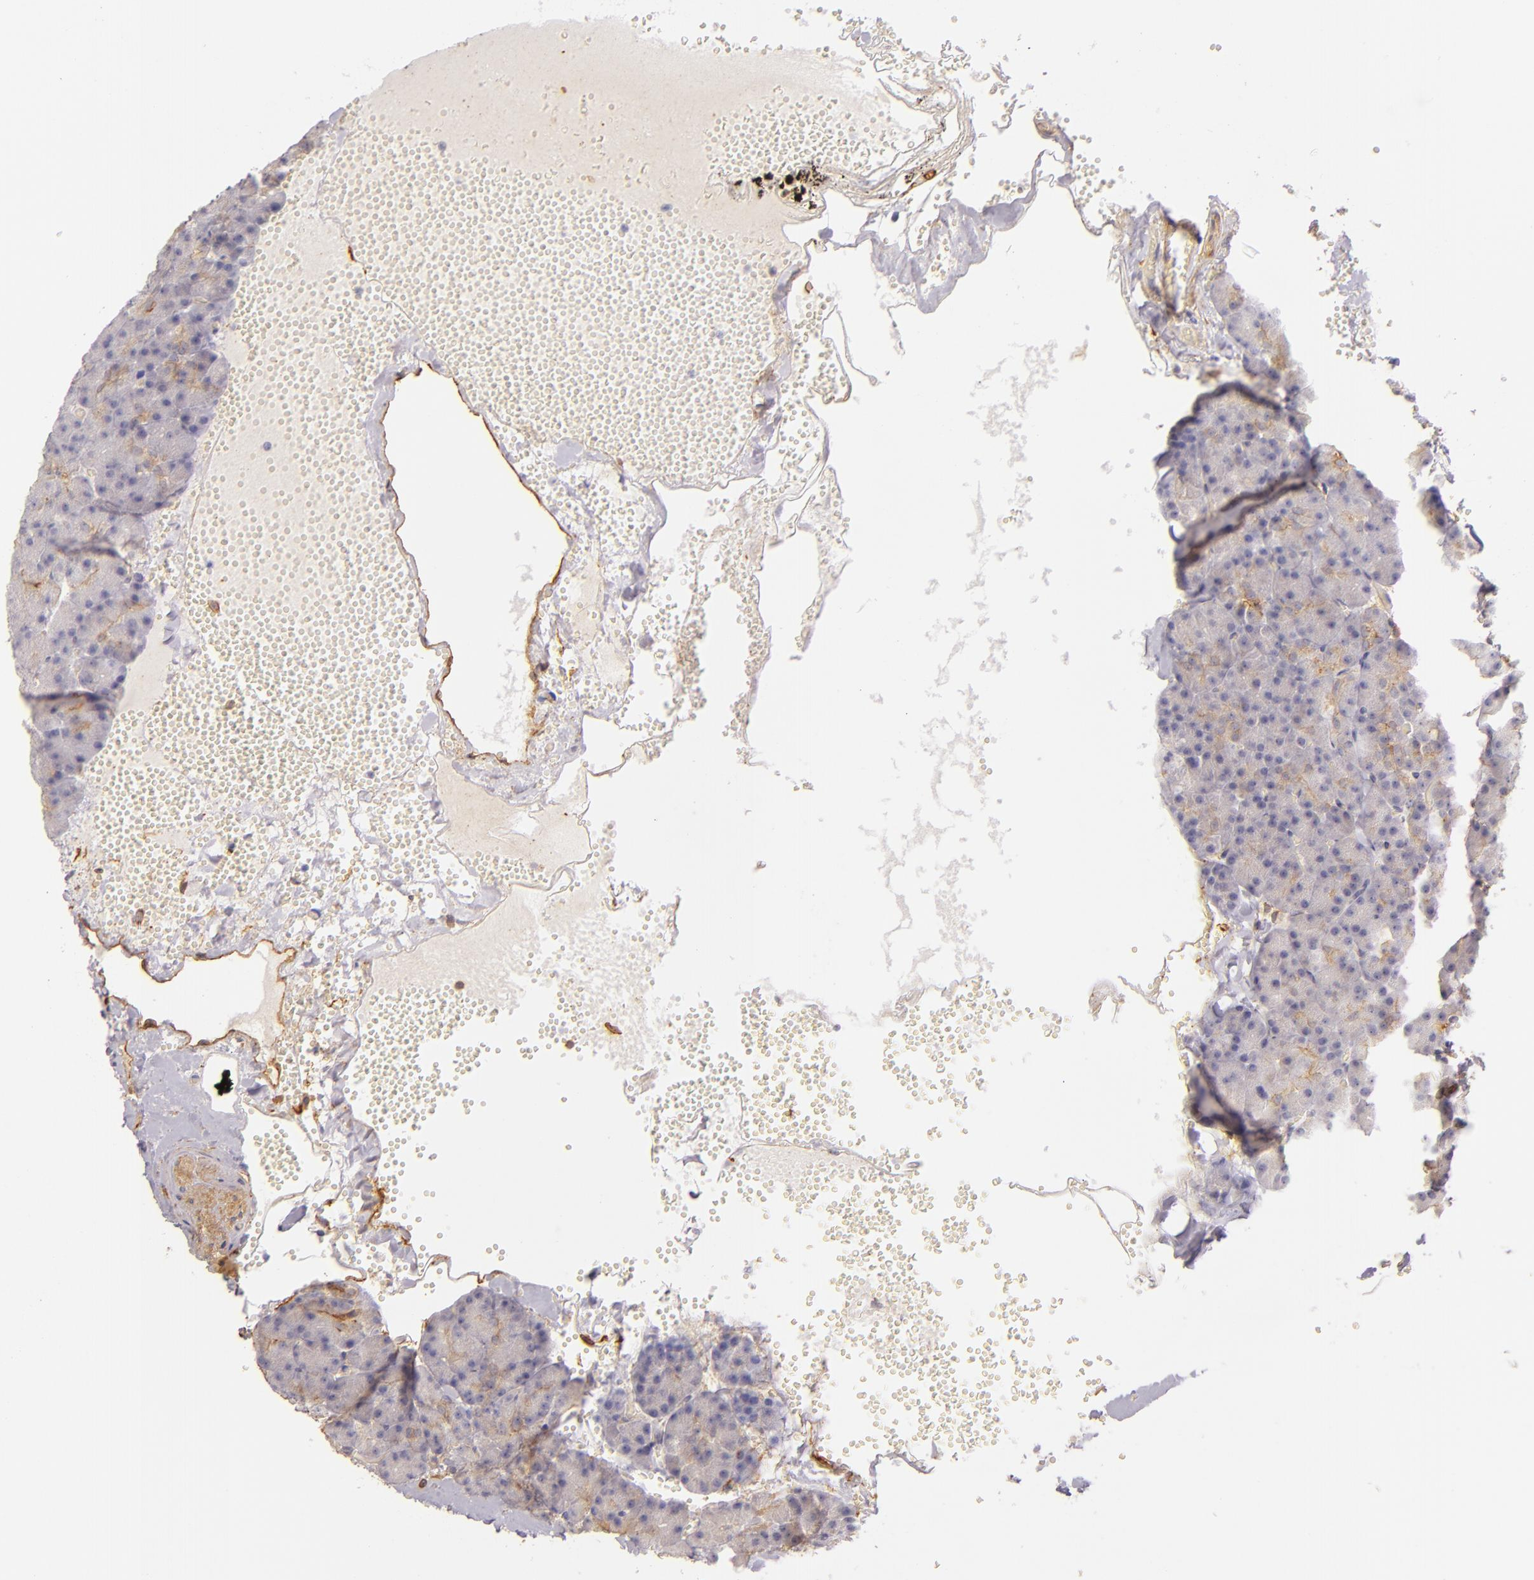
{"staining": {"intensity": "moderate", "quantity": "<25%", "location": "cytoplasmic/membranous"}, "tissue": "pancreas", "cell_type": "Exocrine glandular cells", "image_type": "normal", "snomed": [{"axis": "morphology", "description": "Normal tissue, NOS"}, {"axis": "topography", "description": "Pancreas"}], "caption": "IHC (DAB (3,3'-diaminobenzidine)) staining of unremarkable pancreas reveals moderate cytoplasmic/membranous protein staining in about <25% of exocrine glandular cells. (Stains: DAB (3,3'-diaminobenzidine) in brown, nuclei in blue, Microscopy: brightfield microscopy at high magnification).", "gene": "CTSF", "patient": {"sex": "female", "age": 35}}